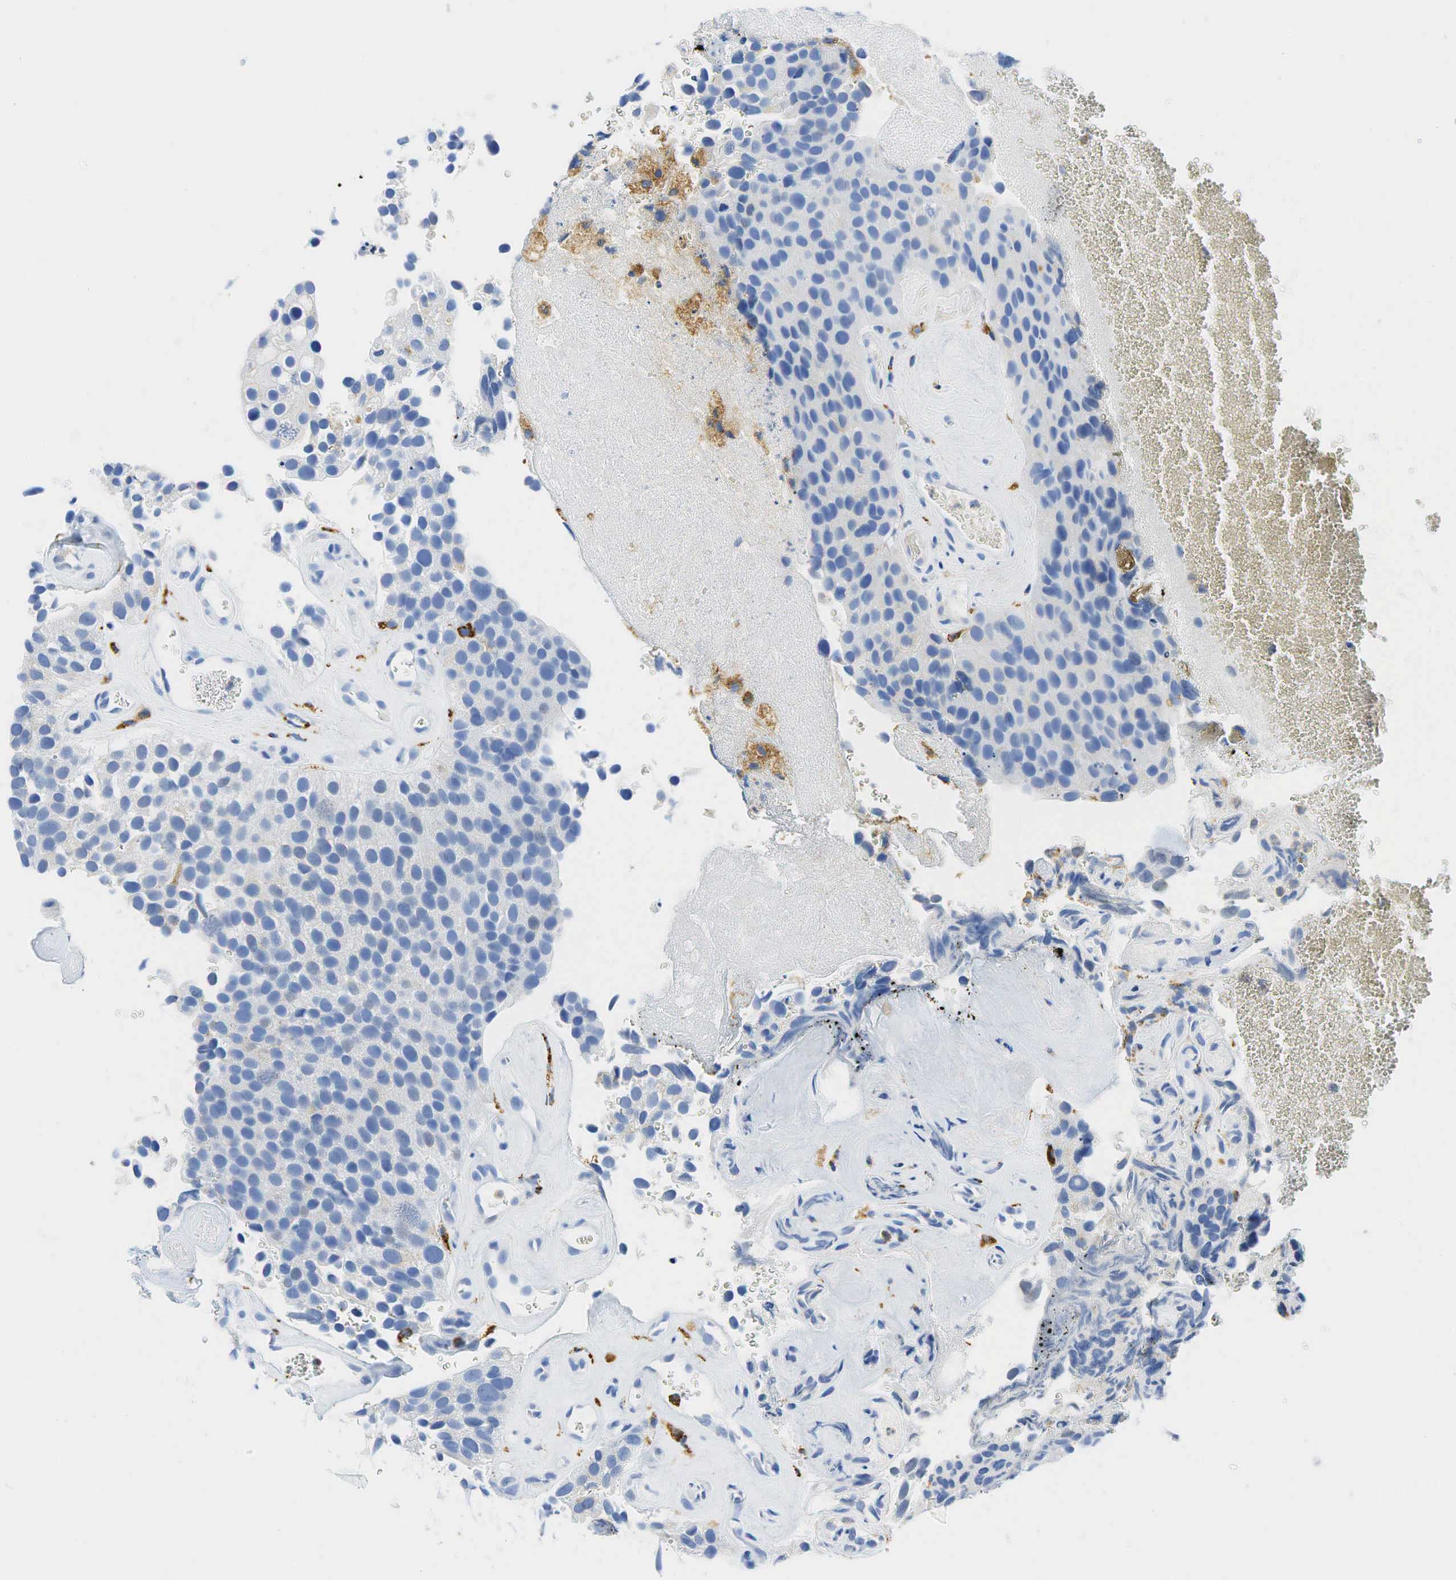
{"staining": {"intensity": "weak", "quantity": "<25%", "location": "nuclear"}, "tissue": "urothelial cancer", "cell_type": "Tumor cells", "image_type": "cancer", "snomed": [{"axis": "morphology", "description": "Urothelial carcinoma, High grade"}, {"axis": "topography", "description": "Urinary bladder"}], "caption": "Immunohistochemistry of human urothelial carcinoma (high-grade) reveals no positivity in tumor cells. (DAB immunohistochemistry (IHC), high magnification).", "gene": "CD68", "patient": {"sex": "male", "age": 72}}